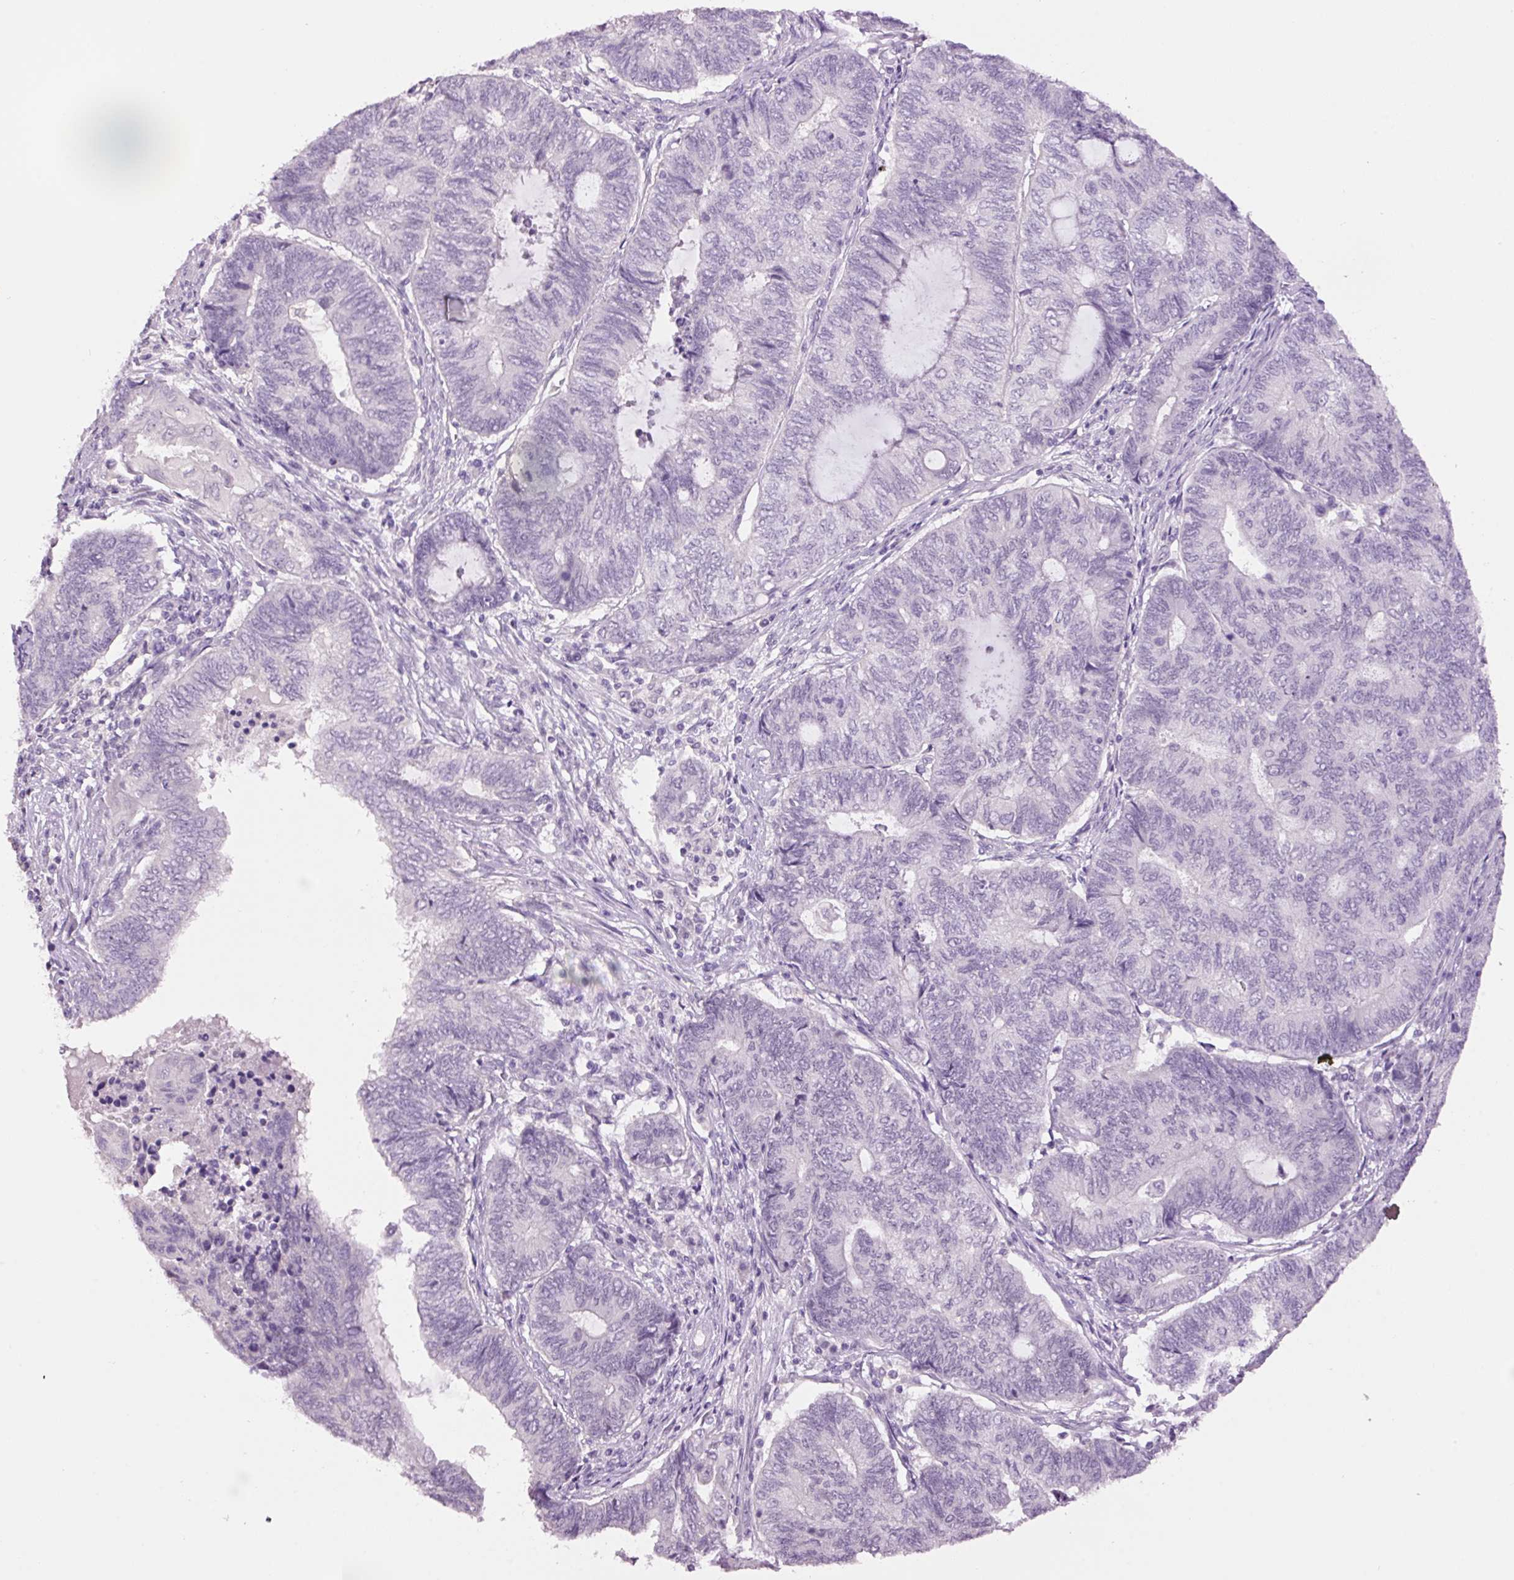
{"staining": {"intensity": "negative", "quantity": "none", "location": "none"}, "tissue": "endometrial cancer", "cell_type": "Tumor cells", "image_type": "cancer", "snomed": [{"axis": "morphology", "description": "Adenocarcinoma, NOS"}, {"axis": "topography", "description": "Uterus"}, {"axis": "topography", "description": "Endometrium"}], "caption": "Tumor cells show no significant positivity in endometrial cancer. (DAB (3,3'-diaminobenzidine) immunohistochemistry (IHC) visualized using brightfield microscopy, high magnification).", "gene": "GCG", "patient": {"sex": "female", "age": 70}}